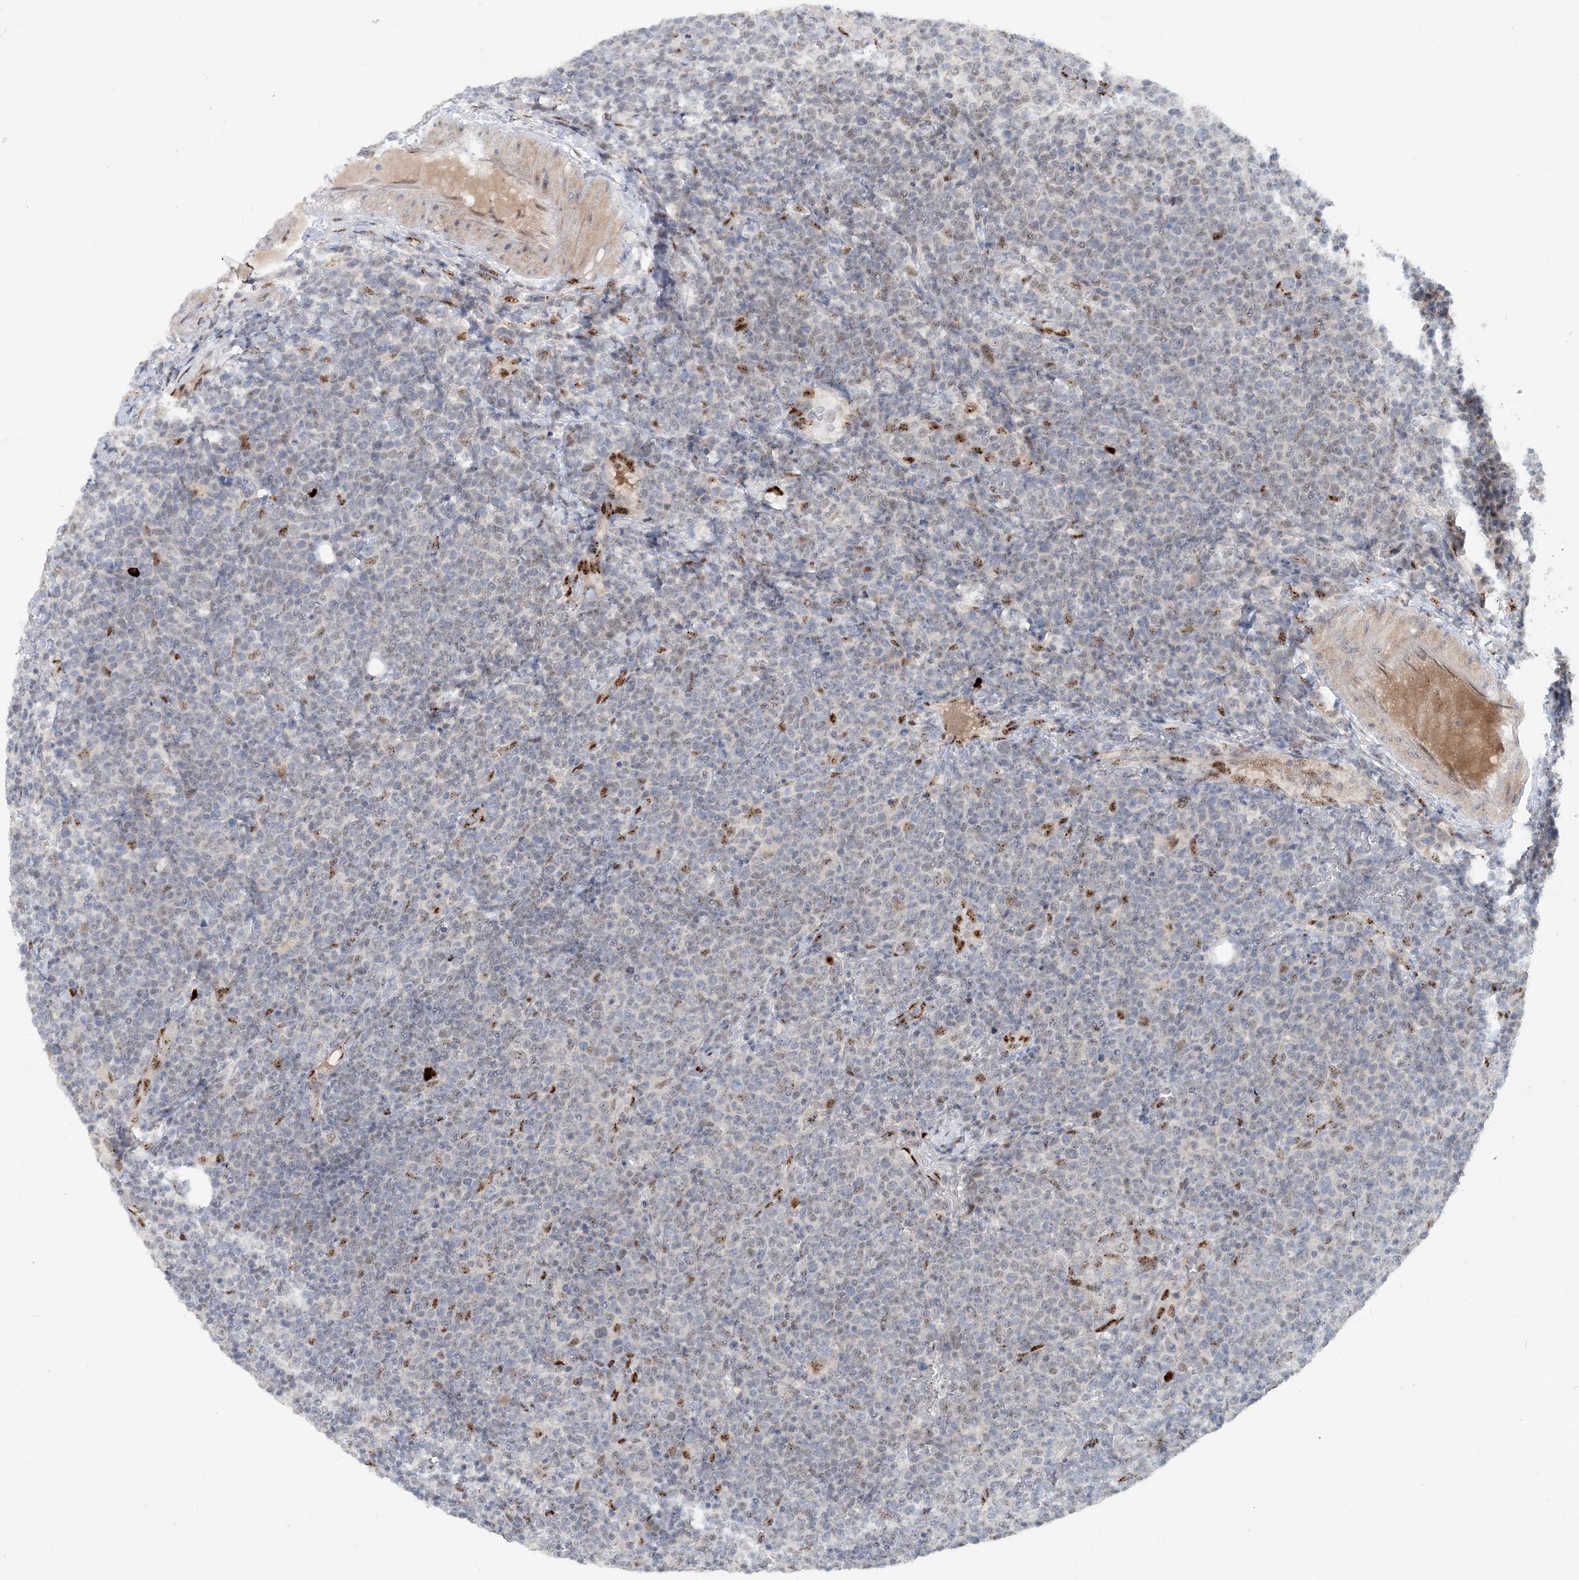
{"staining": {"intensity": "weak", "quantity": "<25%", "location": "nuclear"}, "tissue": "lymphoma", "cell_type": "Tumor cells", "image_type": "cancer", "snomed": [{"axis": "morphology", "description": "Malignant lymphoma, non-Hodgkin's type, High grade"}, {"axis": "topography", "description": "Lymph node"}], "caption": "This is an immunohistochemistry (IHC) image of human malignant lymphoma, non-Hodgkin's type (high-grade). There is no staining in tumor cells.", "gene": "GIN1", "patient": {"sex": "male", "age": 61}}